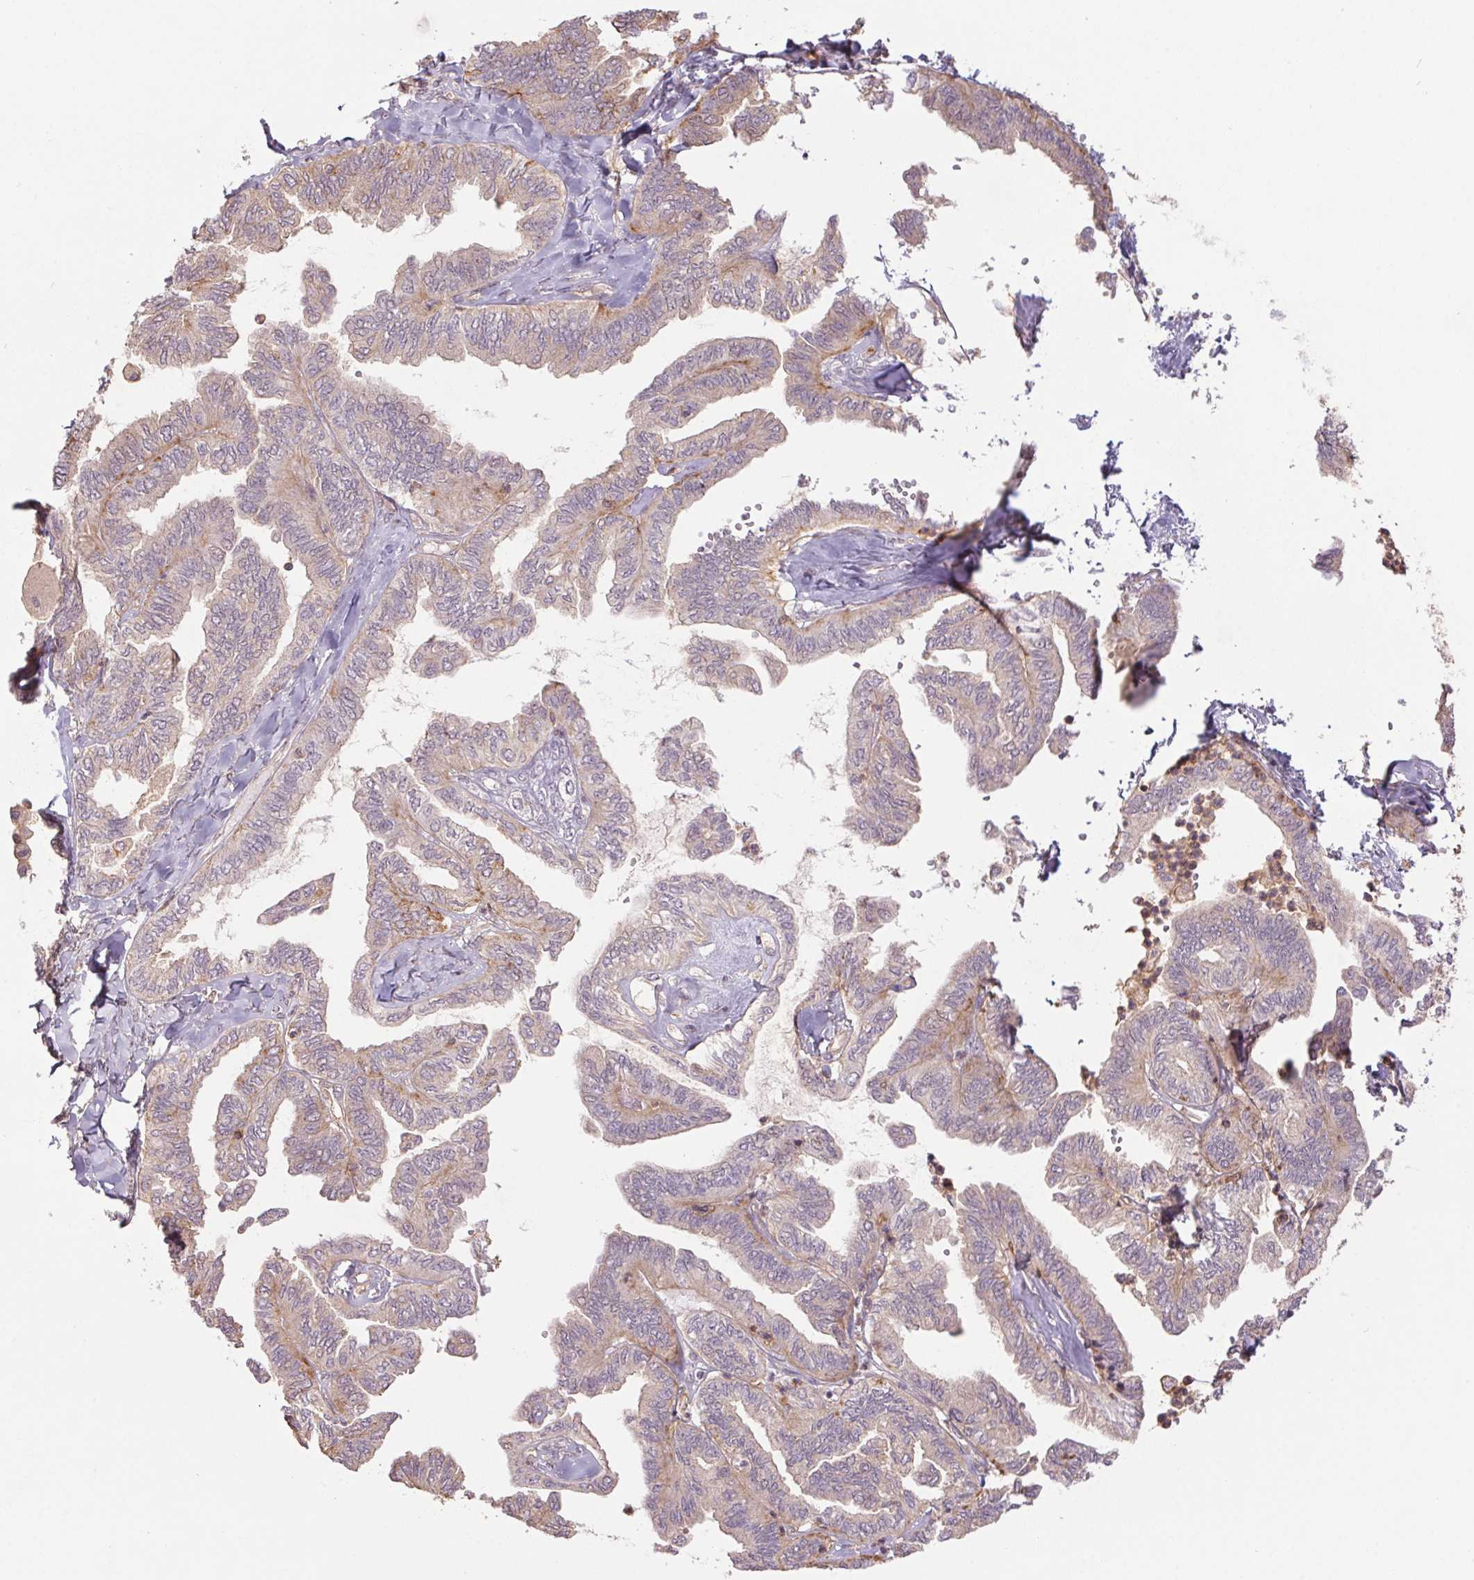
{"staining": {"intensity": "negative", "quantity": "none", "location": "none"}, "tissue": "ovarian cancer", "cell_type": "Tumor cells", "image_type": "cancer", "snomed": [{"axis": "morphology", "description": "Carcinoma, endometroid"}, {"axis": "topography", "description": "Ovary"}], "caption": "Photomicrograph shows no significant protein expression in tumor cells of ovarian endometroid carcinoma.", "gene": "TUBA3D", "patient": {"sex": "female", "age": 70}}